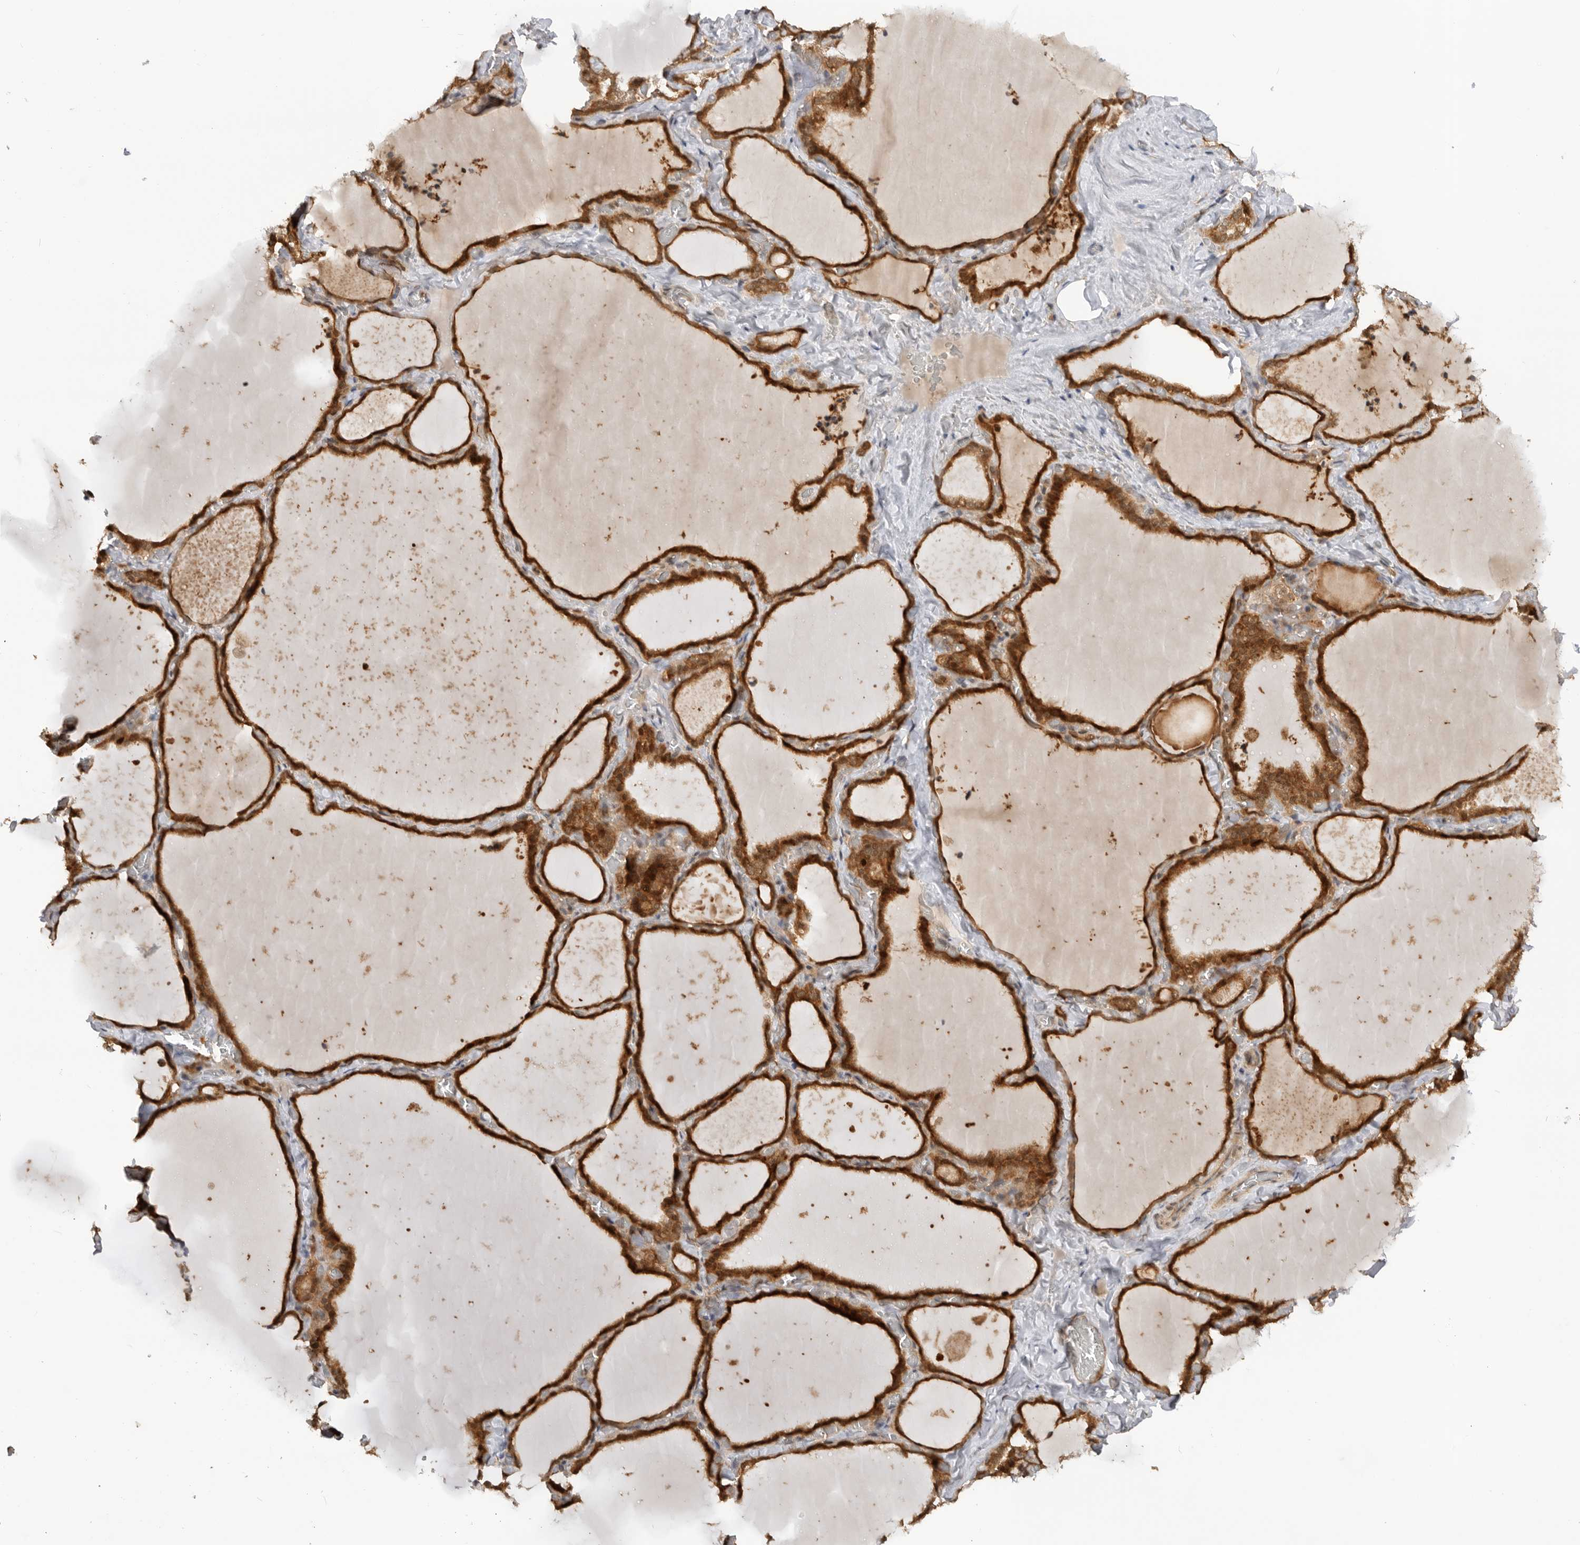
{"staining": {"intensity": "strong", "quantity": ">75%", "location": "cytoplasmic/membranous"}, "tissue": "thyroid gland", "cell_type": "Glandular cells", "image_type": "normal", "snomed": [{"axis": "morphology", "description": "Normal tissue, NOS"}, {"axis": "topography", "description": "Thyroid gland"}], "caption": "DAB immunohistochemical staining of normal human thyroid gland shows strong cytoplasmic/membranous protein expression in approximately >75% of glandular cells. (DAB (3,3'-diaminobenzidine) IHC with brightfield microscopy, high magnification).", "gene": "DCAF8", "patient": {"sex": "female", "age": 22}}